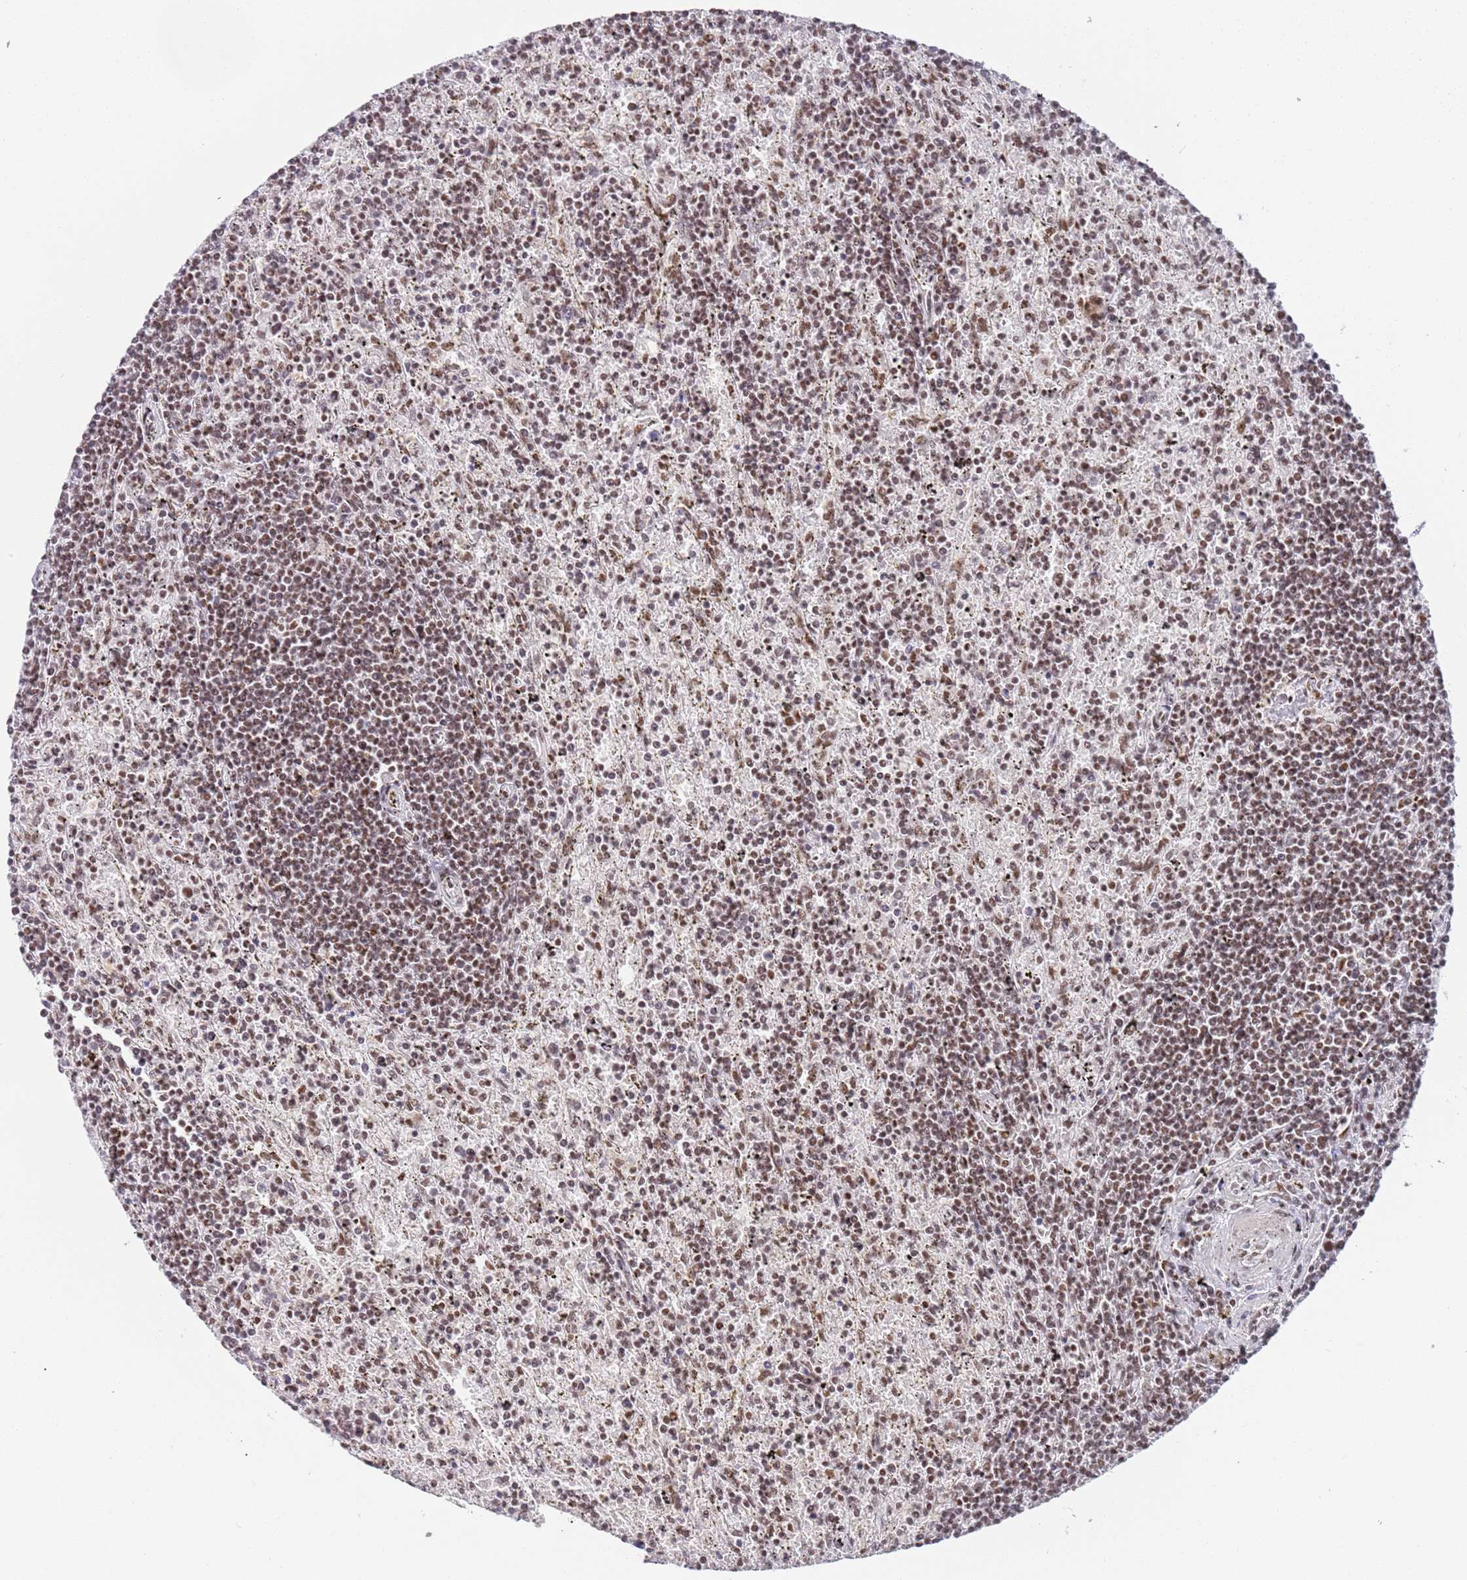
{"staining": {"intensity": "moderate", "quantity": ">75%", "location": "nuclear"}, "tissue": "lymphoma", "cell_type": "Tumor cells", "image_type": "cancer", "snomed": [{"axis": "morphology", "description": "Malignant lymphoma, non-Hodgkin's type, Low grade"}, {"axis": "topography", "description": "Spleen"}], "caption": "Protein staining by immunohistochemistry reveals moderate nuclear staining in approximately >75% of tumor cells in lymphoma.", "gene": "AKAP8L", "patient": {"sex": "male", "age": 76}}